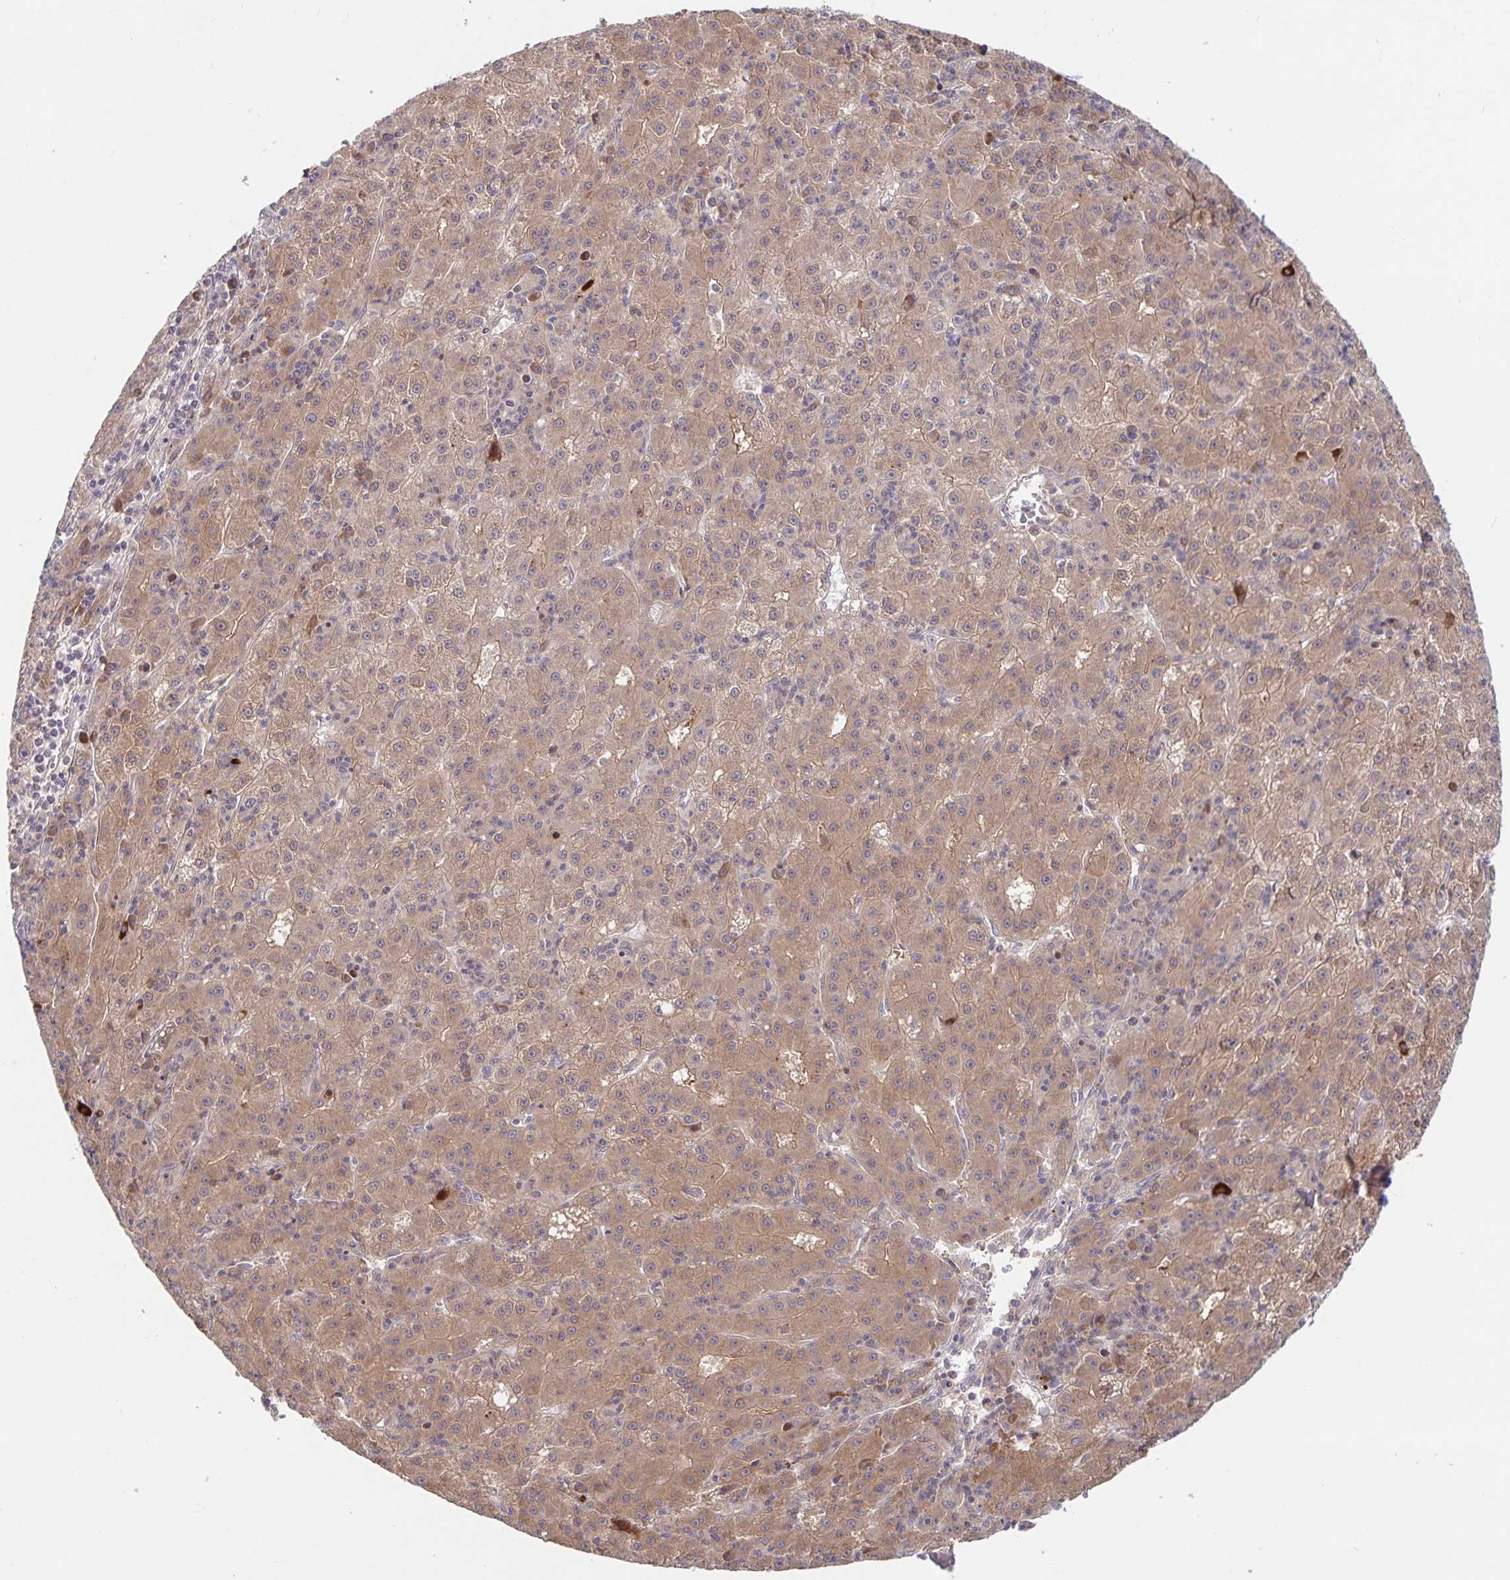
{"staining": {"intensity": "moderate", "quantity": ">75%", "location": "cytoplasmic/membranous"}, "tissue": "liver cancer", "cell_type": "Tumor cells", "image_type": "cancer", "snomed": [{"axis": "morphology", "description": "Carcinoma, Hepatocellular, NOS"}, {"axis": "topography", "description": "Liver"}], "caption": "IHC staining of liver cancer, which reveals medium levels of moderate cytoplasmic/membranous expression in about >75% of tumor cells indicating moderate cytoplasmic/membranous protein positivity. The staining was performed using DAB (3,3'-diaminobenzidine) (brown) for protein detection and nuclei were counterstained in hematoxylin (blue).", "gene": "AACS", "patient": {"sex": "male", "age": 76}}